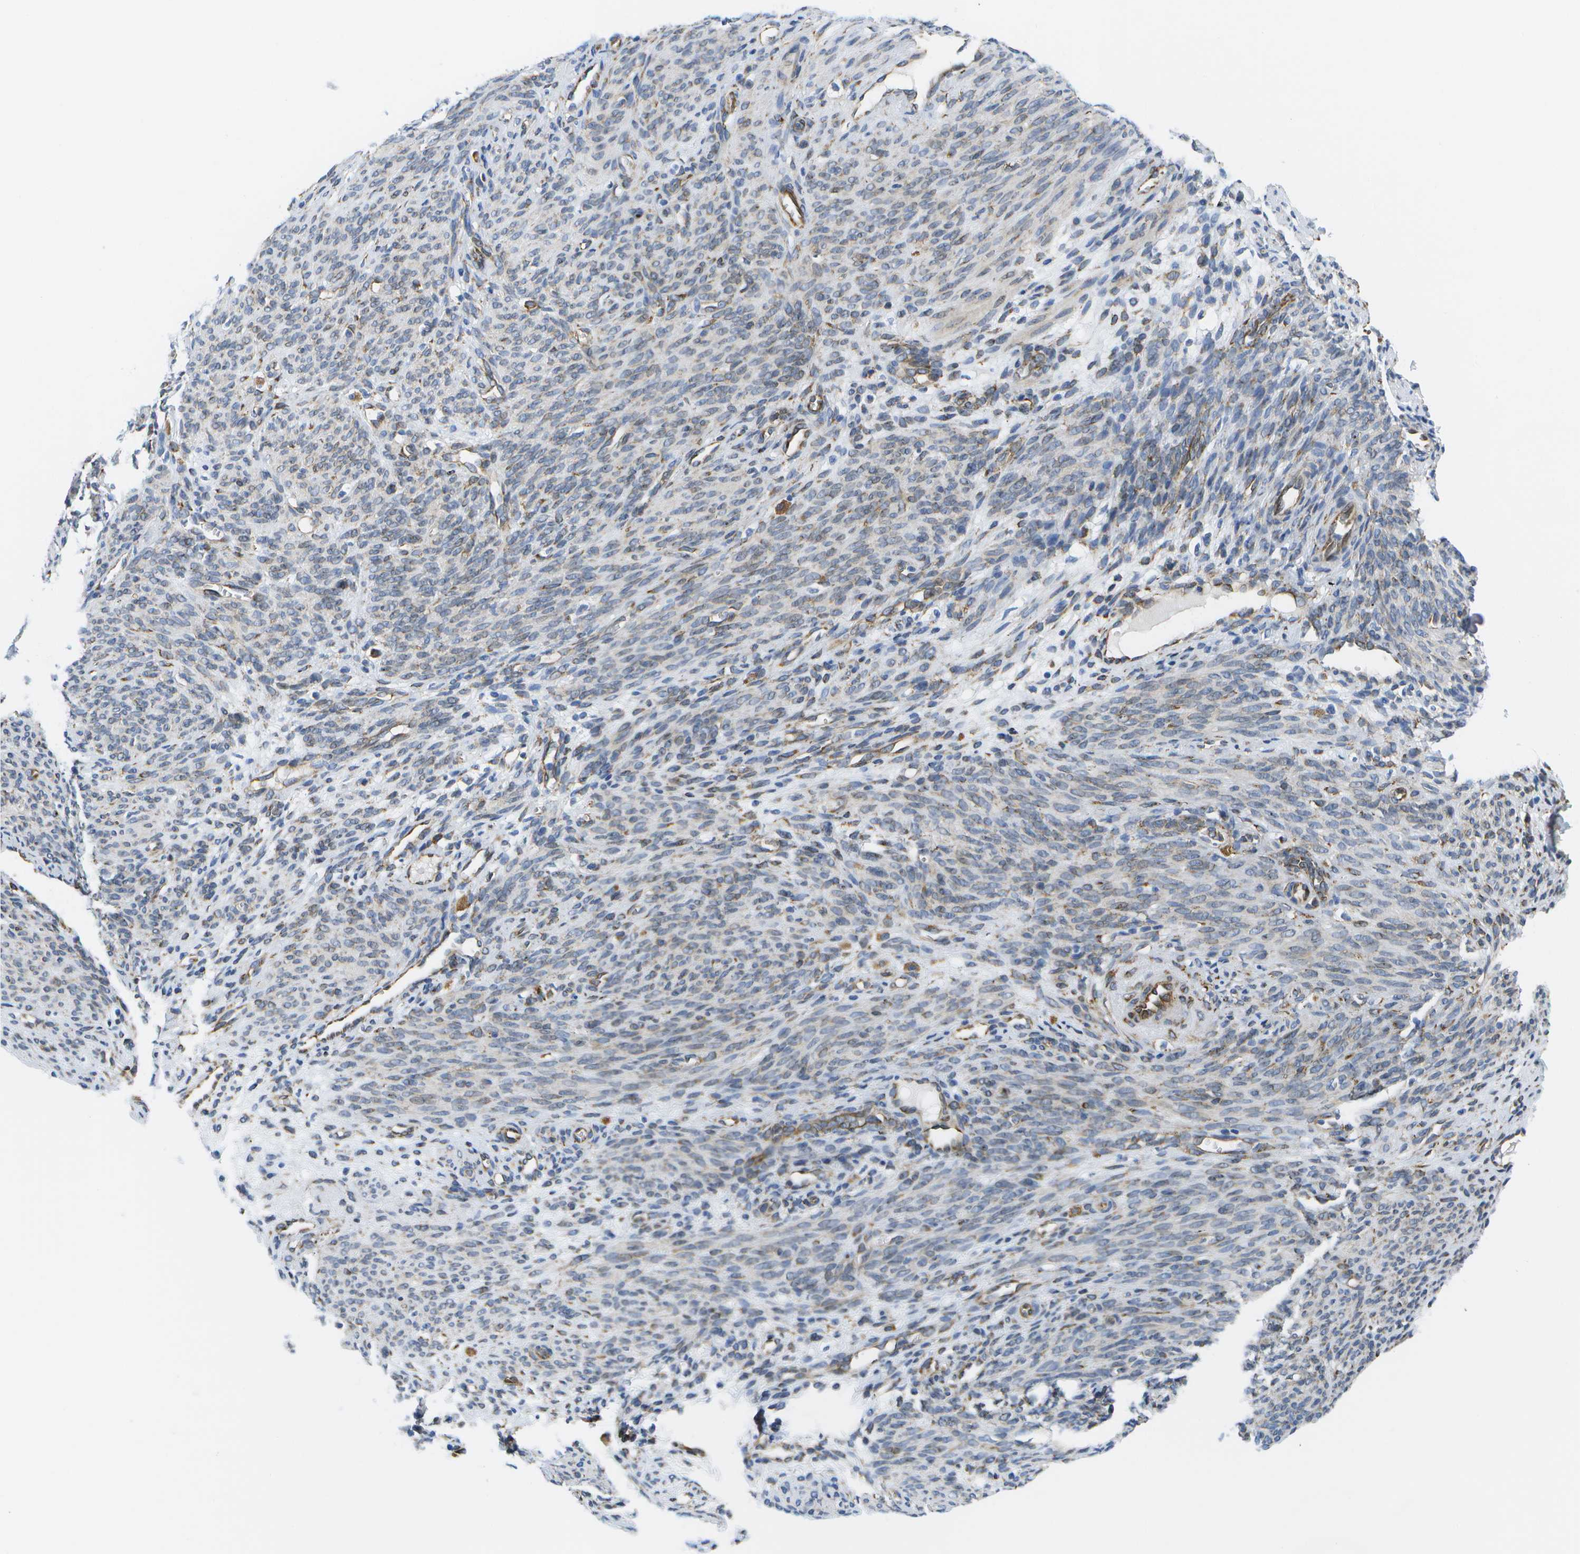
{"staining": {"intensity": "moderate", "quantity": "25%-75%", "location": "cytoplasmic/membranous"}, "tissue": "endometrium", "cell_type": "Cells in endometrial stroma", "image_type": "normal", "snomed": [{"axis": "morphology", "description": "Normal tissue, NOS"}, {"axis": "morphology", "description": "Adenocarcinoma, NOS"}, {"axis": "topography", "description": "Endometrium"}, {"axis": "topography", "description": "Ovary"}], "caption": "Protein expression analysis of benign human endometrium reveals moderate cytoplasmic/membranous positivity in about 25%-75% of cells in endometrial stroma. The protein is stained brown, and the nuclei are stained in blue (DAB (3,3'-diaminobenzidine) IHC with brightfield microscopy, high magnification).", "gene": "ZDHHC17", "patient": {"sex": "female", "age": 68}}